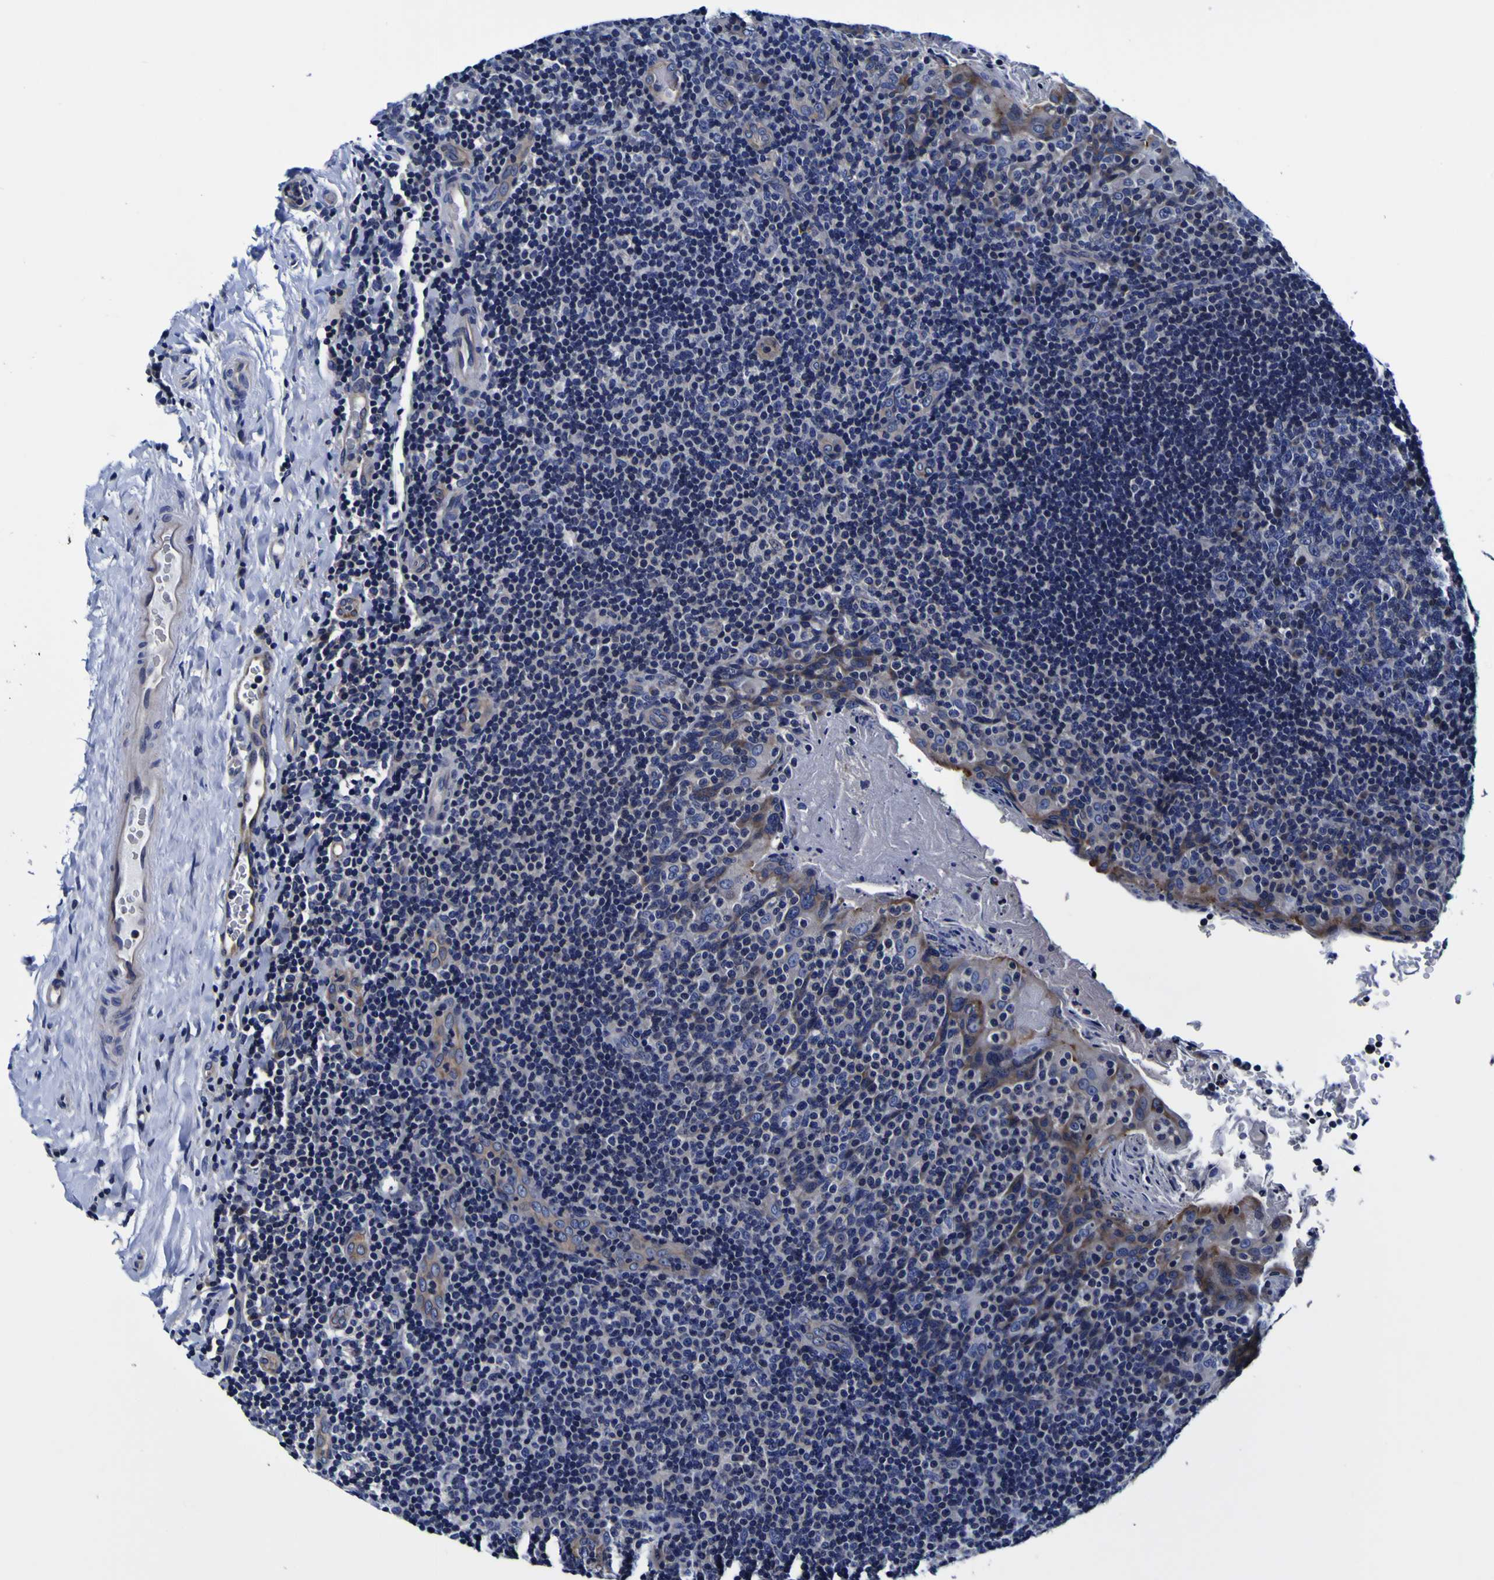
{"staining": {"intensity": "negative", "quantity": "none", "location": "none"}, "tissue": "tonsil", "cell_type": "Germinal center cells", "image_type": "normal", "snomed": [{"axis": "morphology", "description": "Normal tissue, NOS"}, {"axis": "topography", "description": "Tonsil"}], "caption": "An immunohistochemistry image of normal tonsil is shown. There is no staining in germinal center cells of tonsil. (DAB (3,3'-diaminobenzidine) immunohistochemistry (IHC) with hematoxylin counter stain).", "gene": "PDLIM4", "patient": {"sex": "male", "age": 17}}